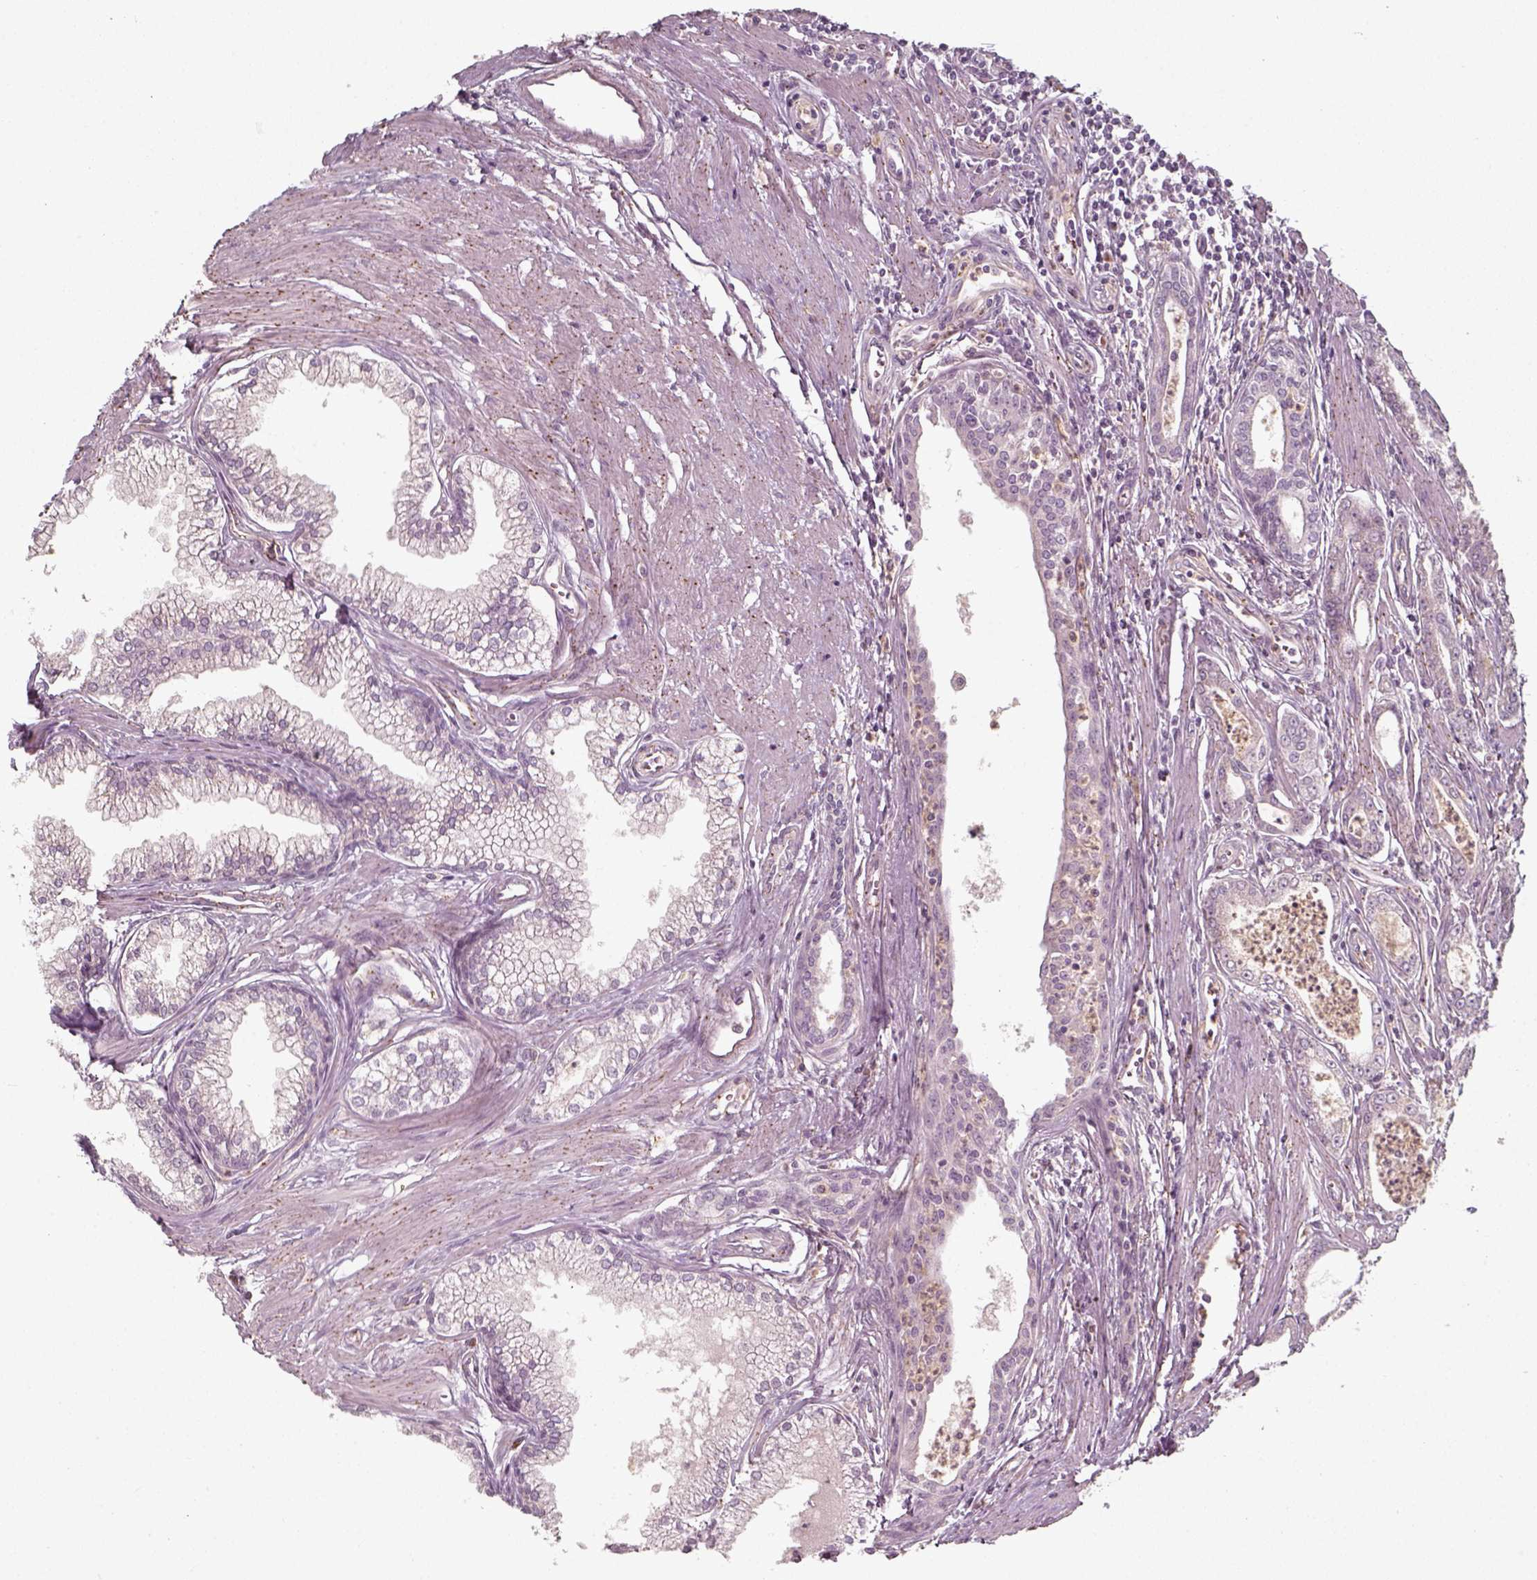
{"staining": {"intensity": "negative", "quantity": "none", "location": "none"}, "tissue": "prostate cancer", "cell_type": "Tumor cells", "image_type": "cancer", "snomed": [{"axis": "morphology", "description": "Adenocarcinoma, NOS"}, {"axis": "topography", "description": "Prostate"}], "caption": "Immunohistochemical staining of human adenocarcinoma (prostate) exhibits no significant staining in tumor cells.", "gene": "UNC13D", "patient": {"sex": "male", "age": 71}}